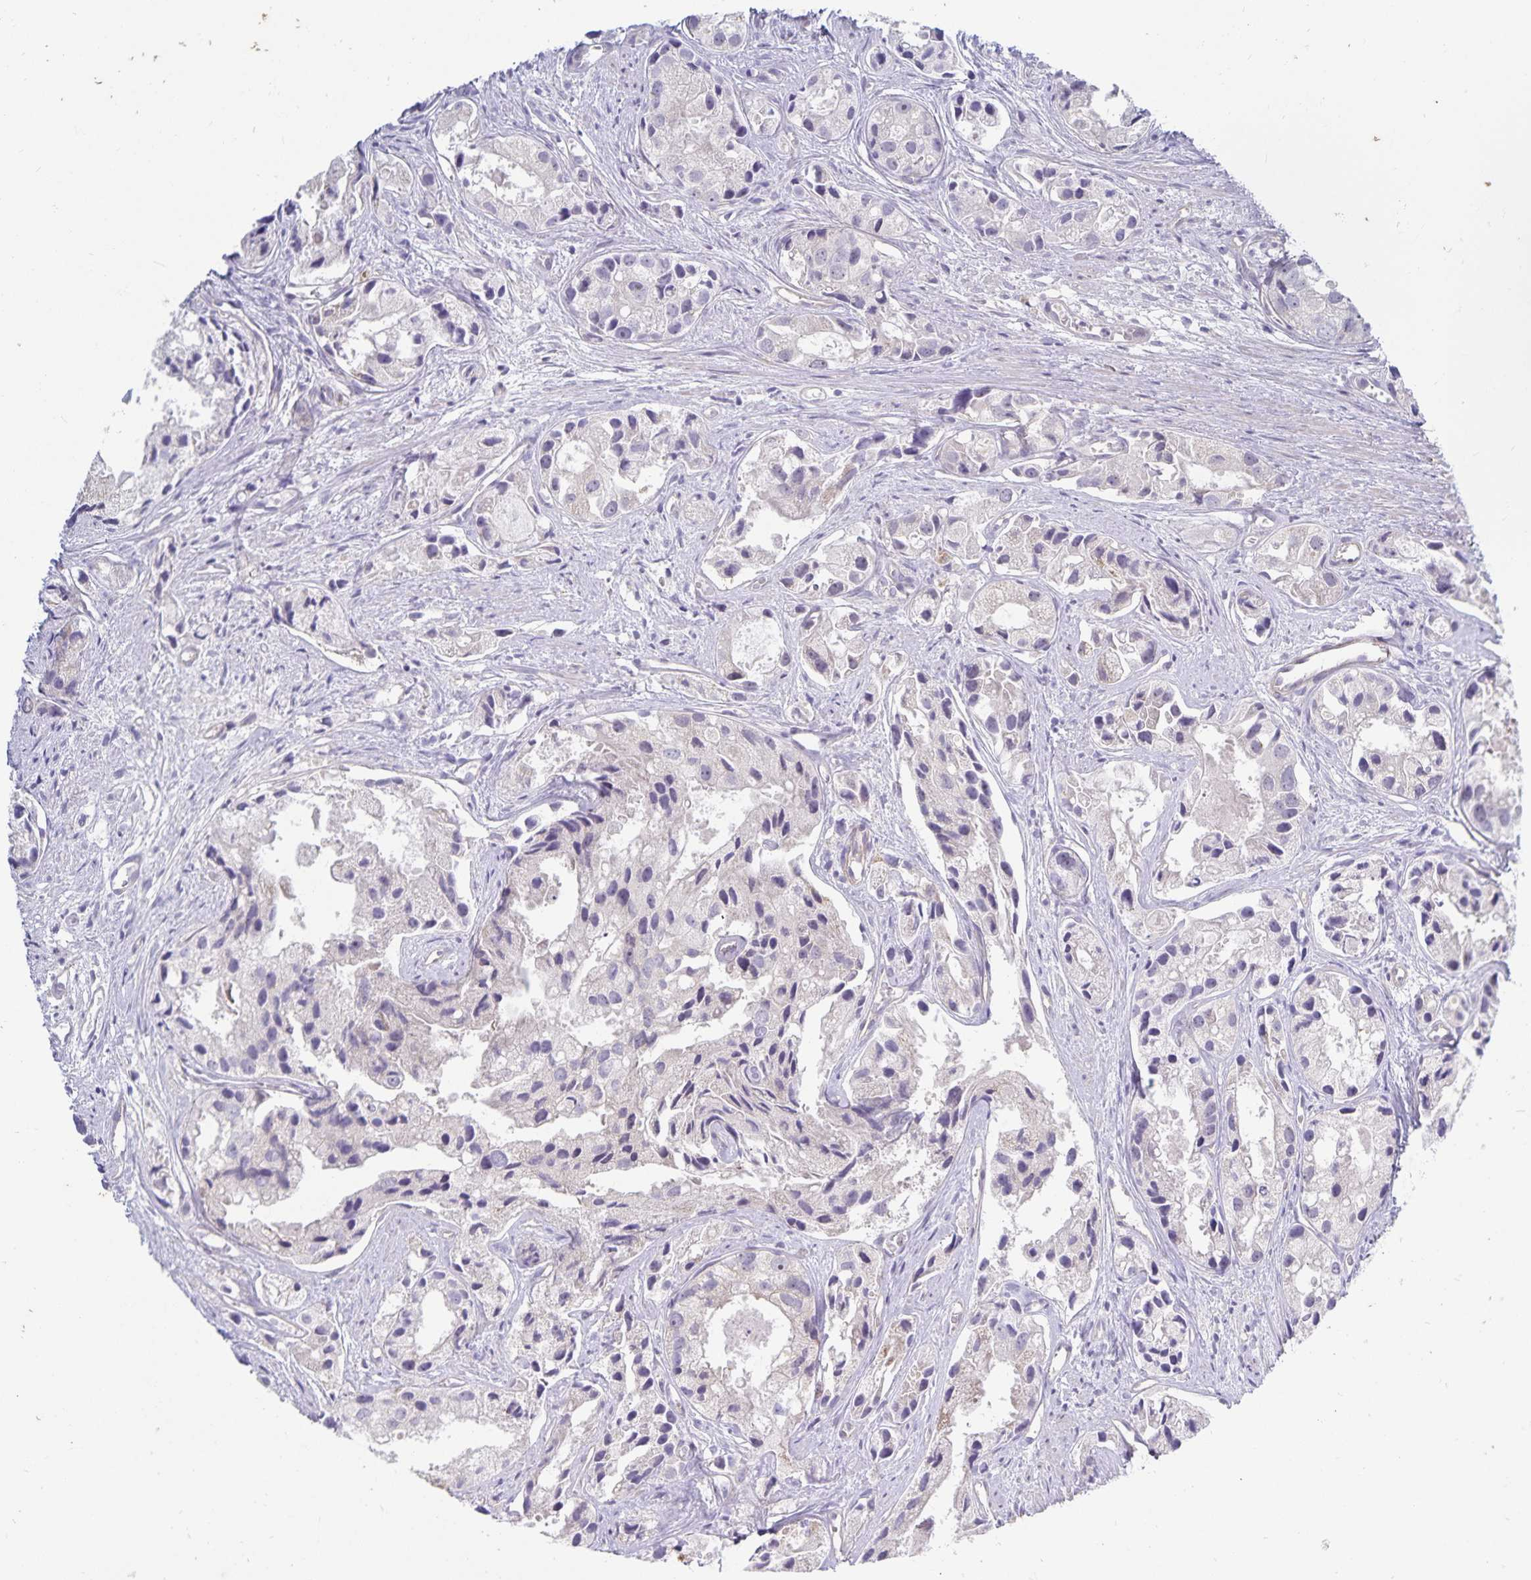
{"staining": {"intensity": "negative", "quantity": "none", "location": "none"}, "tissue": "prostate cancer", "cell_type": "Tumor cells", "image_type": "cancer", "snomed": [{"axis": "morphology", "description": "Adenocarcinoma, High grade"}, {"axis": "topography", "description": "Prostate"}], "caption": "IHC photomicrograph of neoplastic tissue: human adenocarcinoma (high-grade) (prostate) stained with DAB exhibits no significant protein positivity in tumor cells.", "gene": "CDKN2B", "patient": {"sex": "male", "age": 84}}